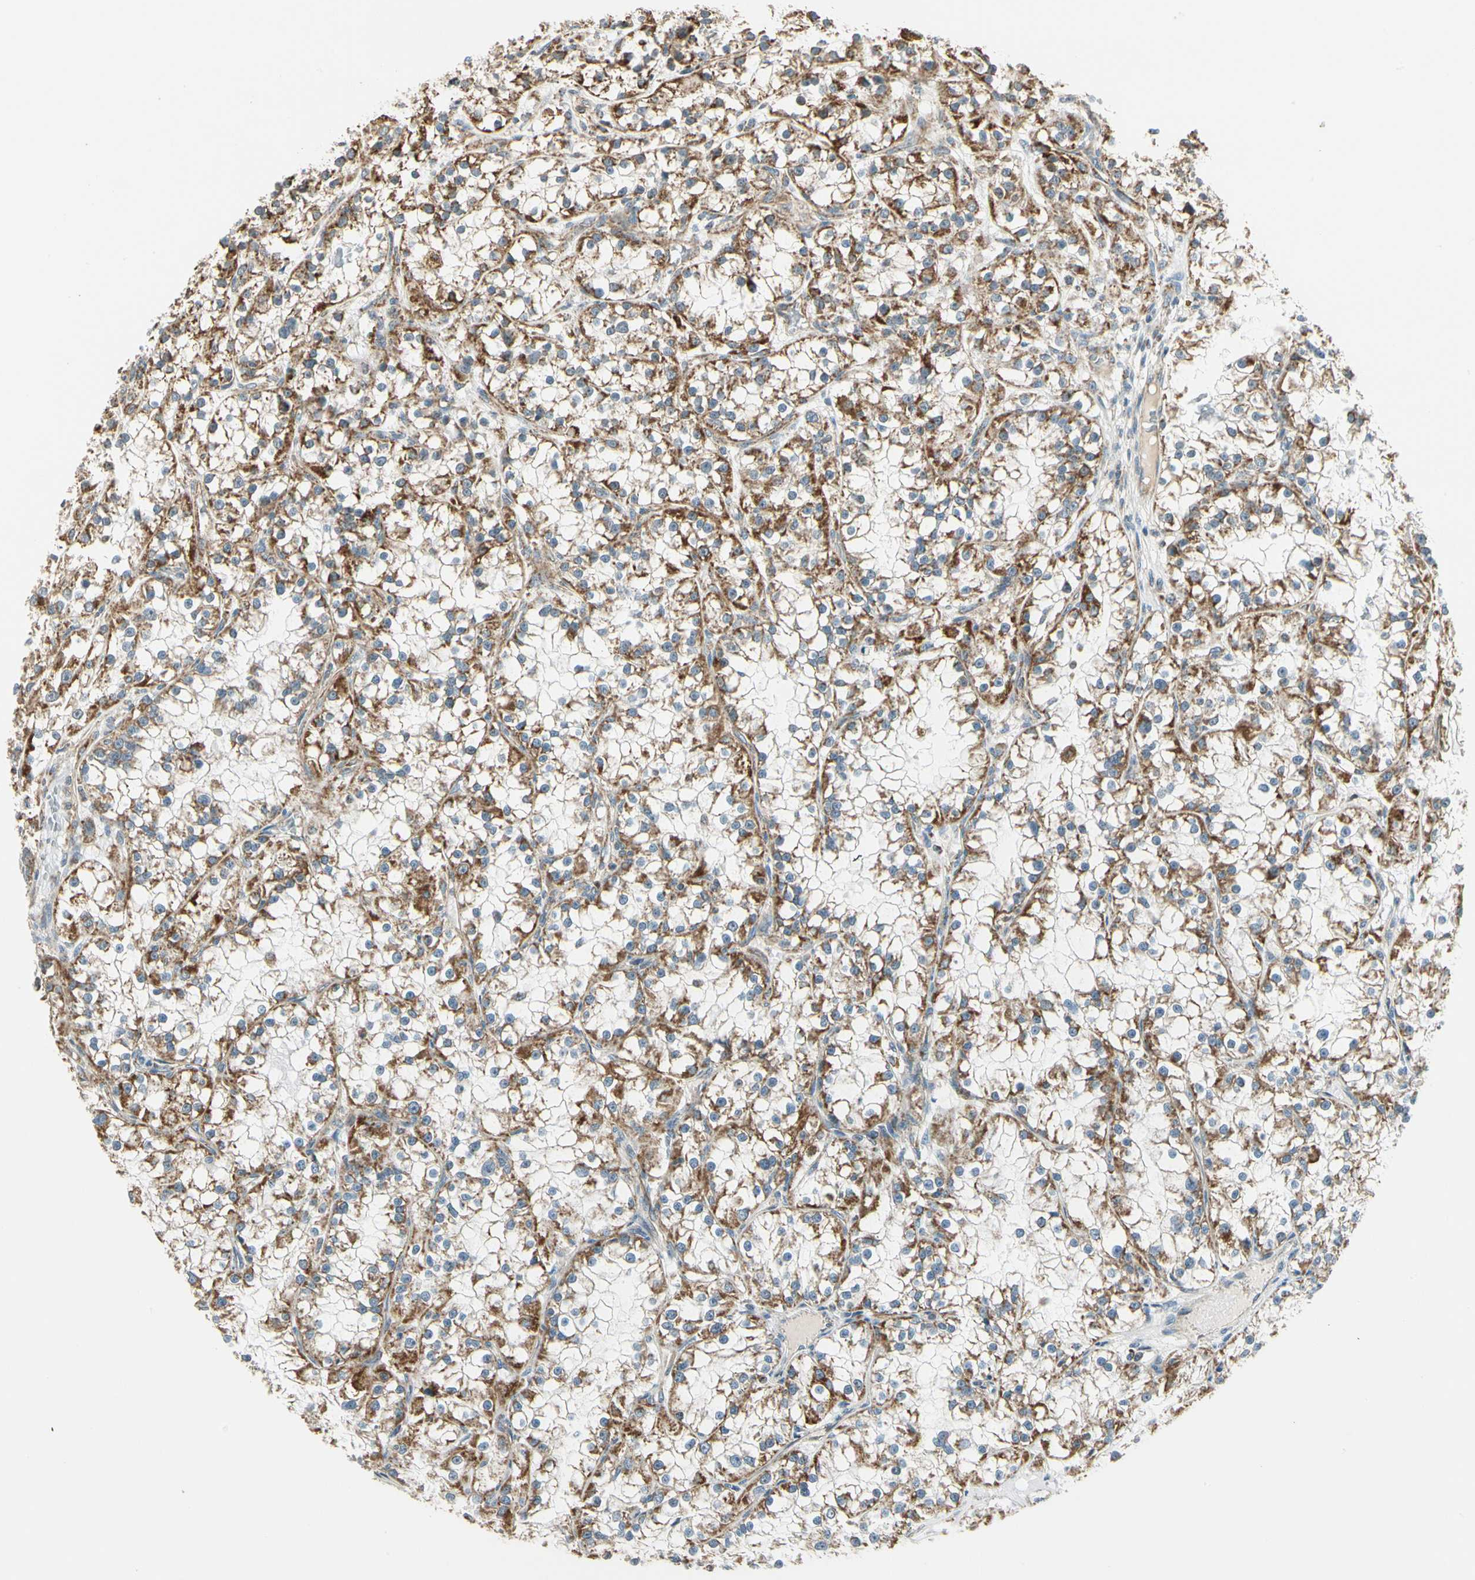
{"staining": {"intensity": "strong", "quantity": "25%-75%", "location": "cytoplasmic/membranous"}, "tissue": "renal cancer", "cell_type": "Tumor cells", "image_type": "cancer", "snomed": [{"axis": "morphology", "description": "Adenocarcinoma, NOS"}, {"axis": "topography", "description": "Kidney"}], "caption": "Immunohistochemical staining of renal adenocarcinoma demonstrates high levels of strong cytoplasmic/membranous protein positivity in approximately 25%-75% of tumor cells.", "gene": "EPHB3", "patient": {"sex": "female", "age": 52}}